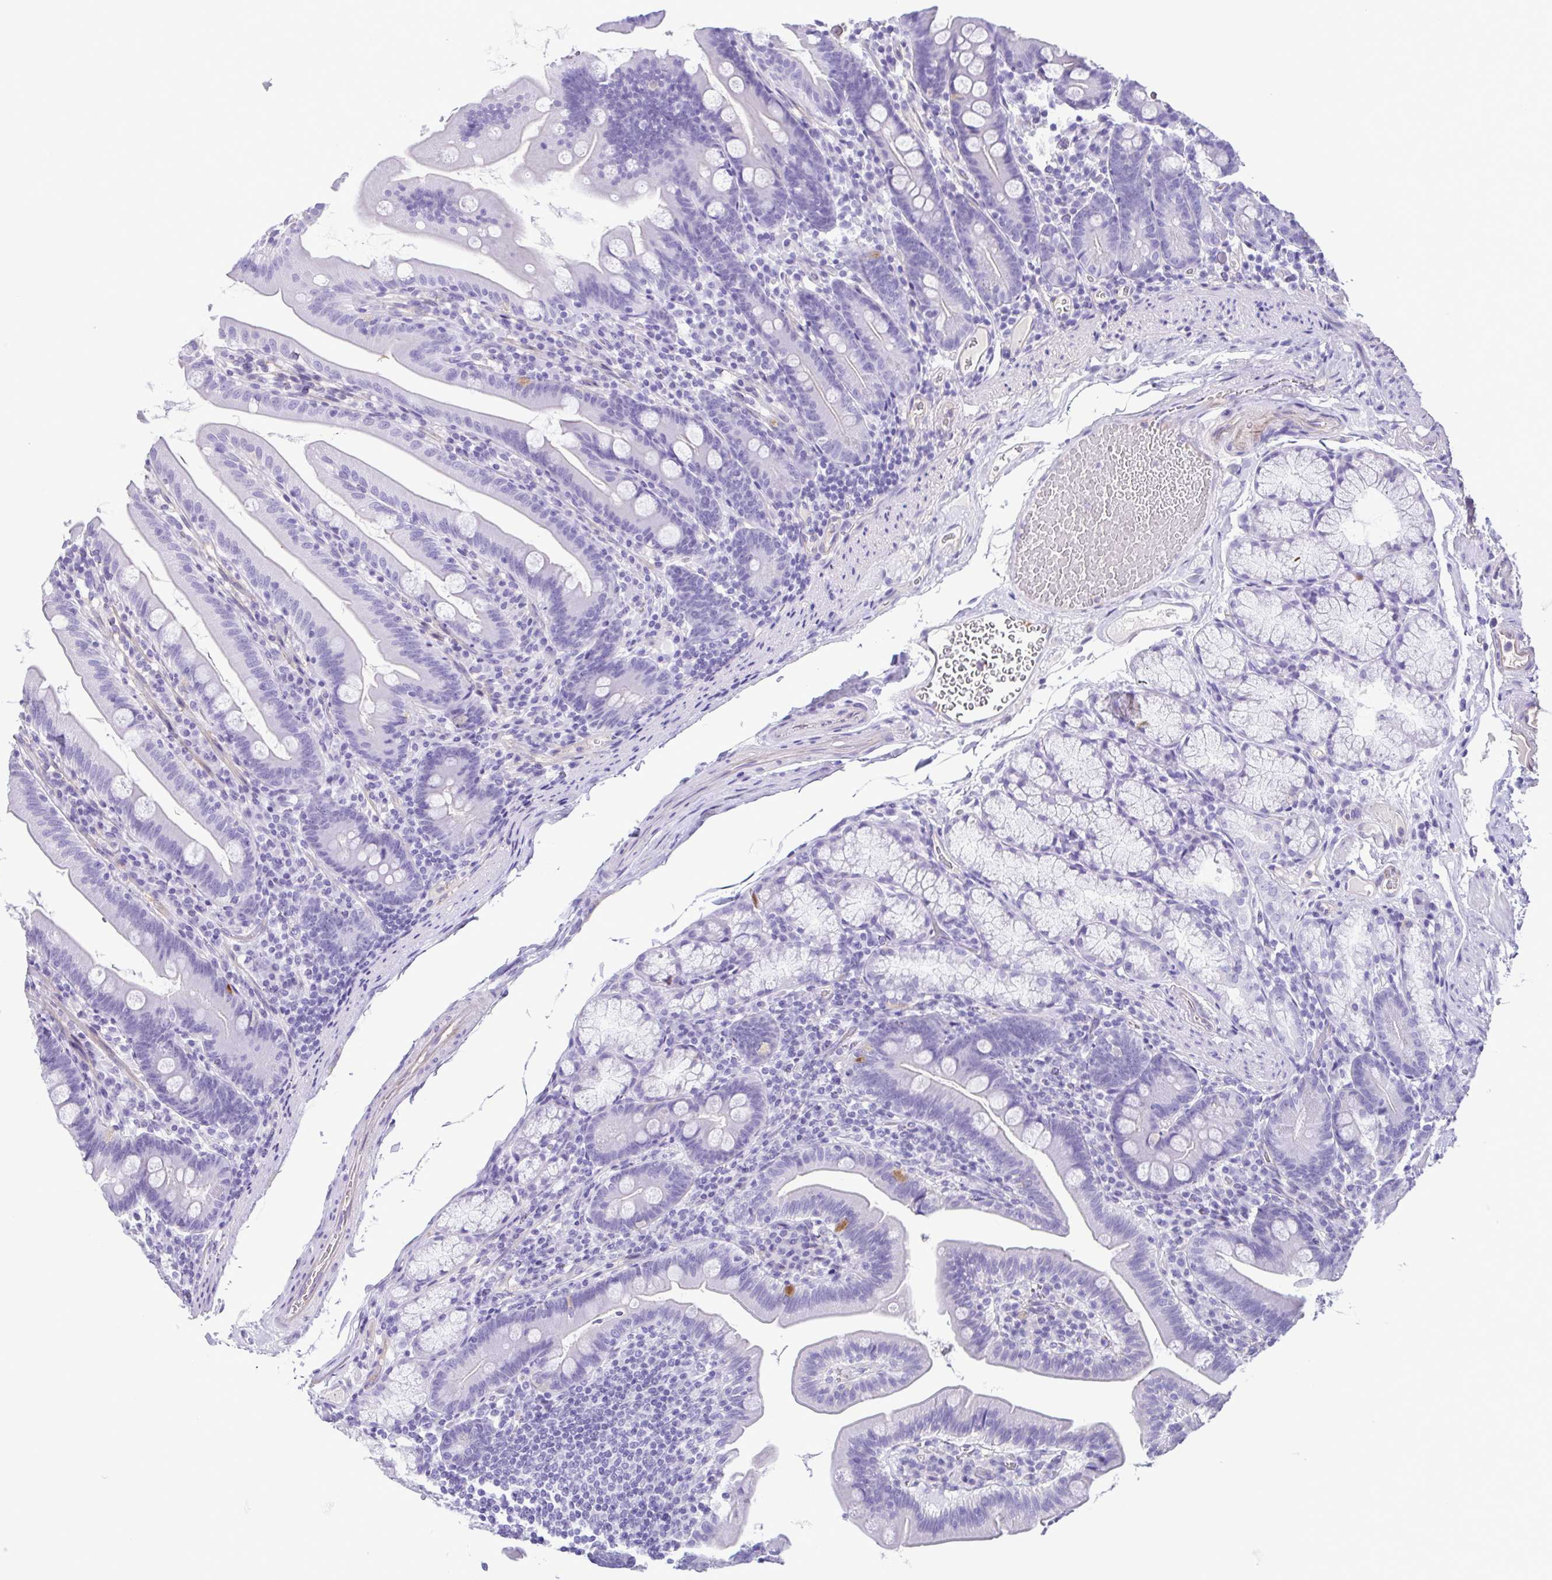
{"staining": {"intensity": "moderate", "quantity": "<25%", "location": "cytoplasmic/membranous"}, "tissue": "duodenum", "cell_type": "Glandular cells", "image_type": "normal", "snomed": [{"axis": "morphology", "description": "Normal tissue, NOS"}, {"axis": "topography", "description": "Duodenum"}], "caption": "IHC of unremarkable duodenum displays low levels of moderate cytoplasmic/membranous expression in approximately <25% of glandular cells.", "gene": "CYP11B1", "patient": {"sex": "female", "age": 67}}